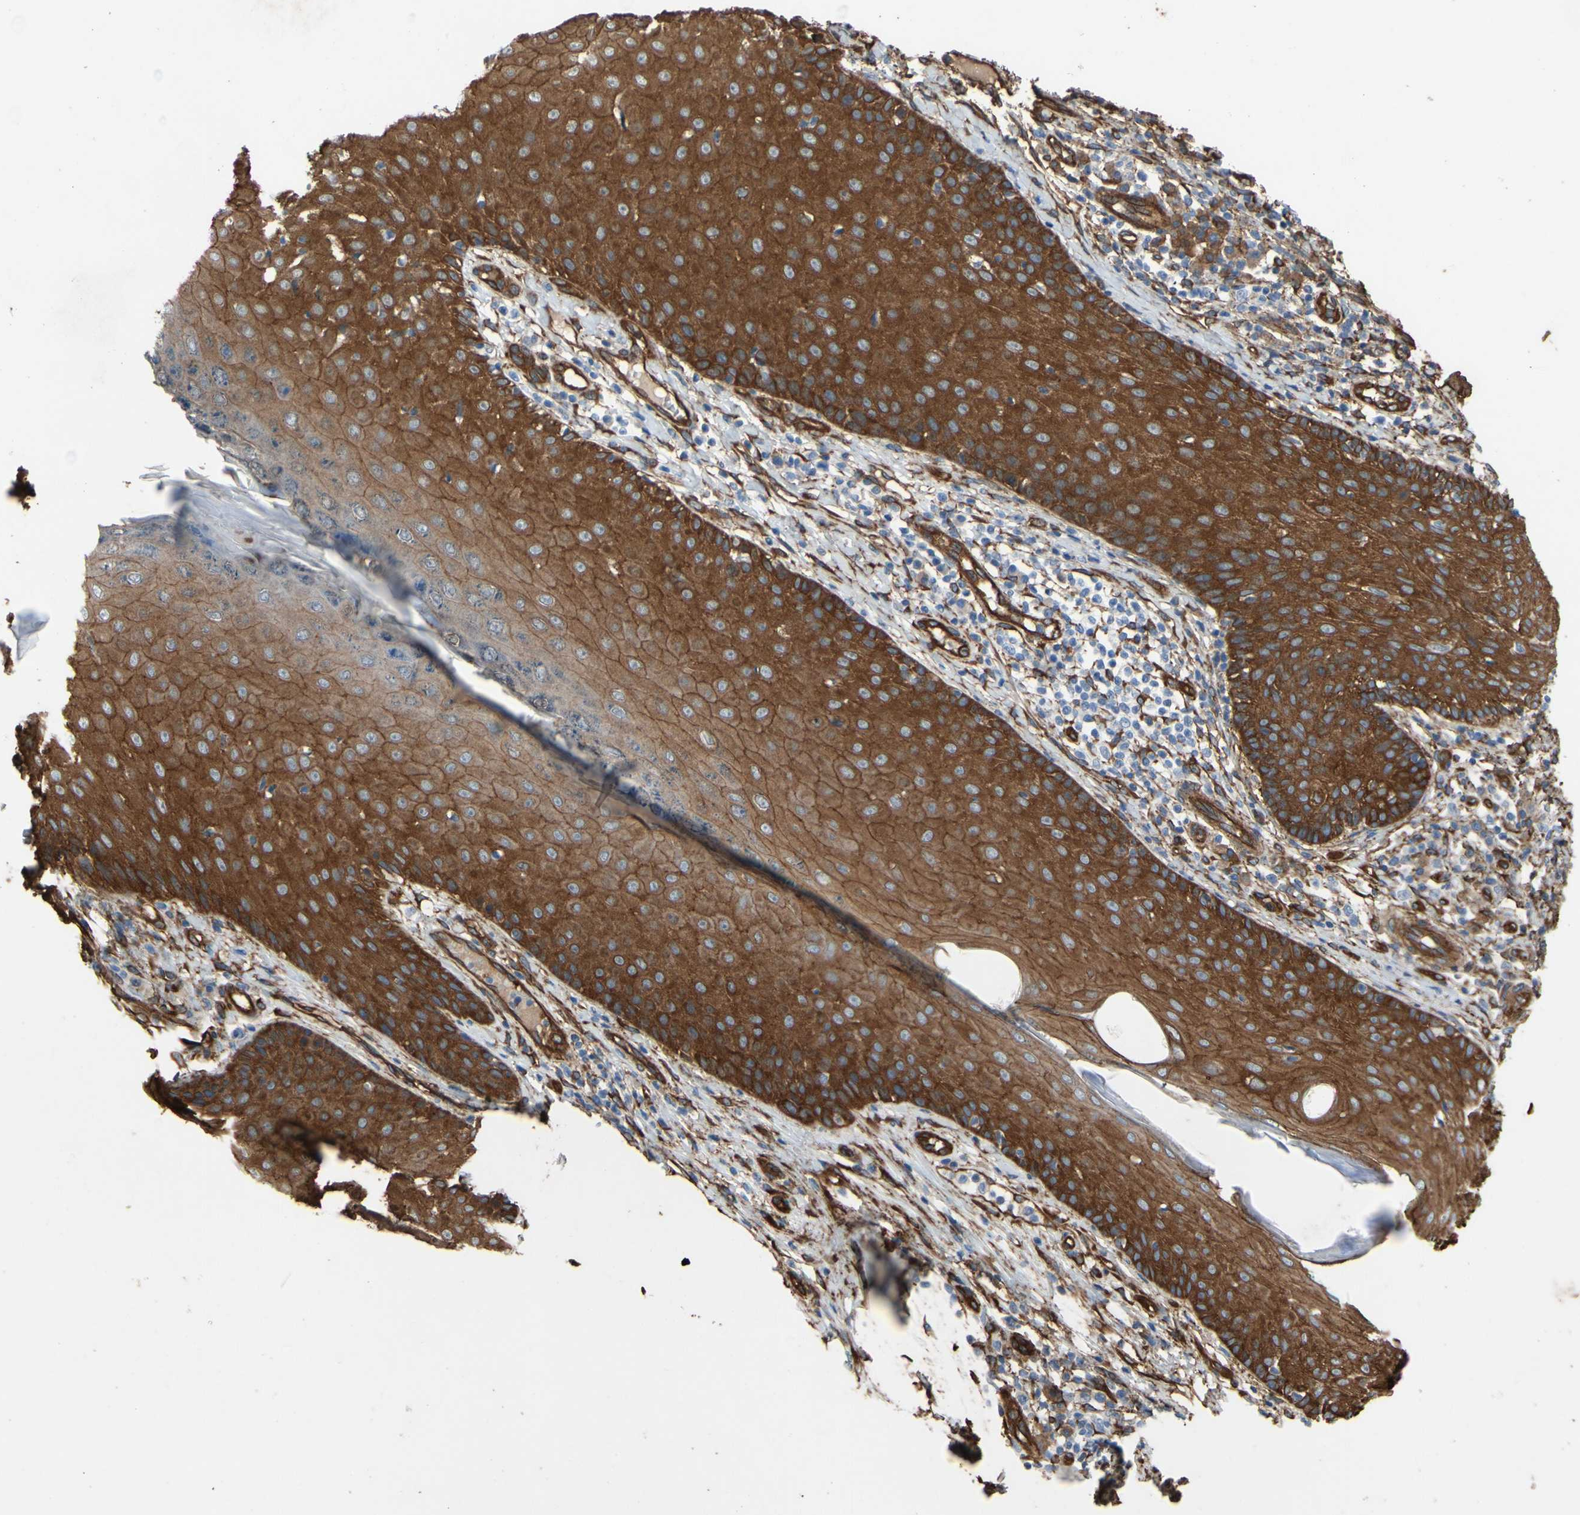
{"staining": {"intensity": "moderate", "quantity": ">75%", "location": "cytoplasmic/membranous"}, "tissue": "skin cancer", "cell_type": "Tumor cells", "image_type": "cancer", "snomed": [{"axis": "morphology", "description": "Normal tissue, NOS"}, {"axis": "morphology", "description": "Basal cell carcinoma"}, {"axis": "topography", "description": "Skin"}], "caption": "The photomicrograph demonstrates a brown stain indicating the presence of a protein in the cytoplasmic/membranous of tumor cells in skin basal cell carcinoma.", "gene": "CTTNBP2", "patient": {"sex": "male", "age": 52}}